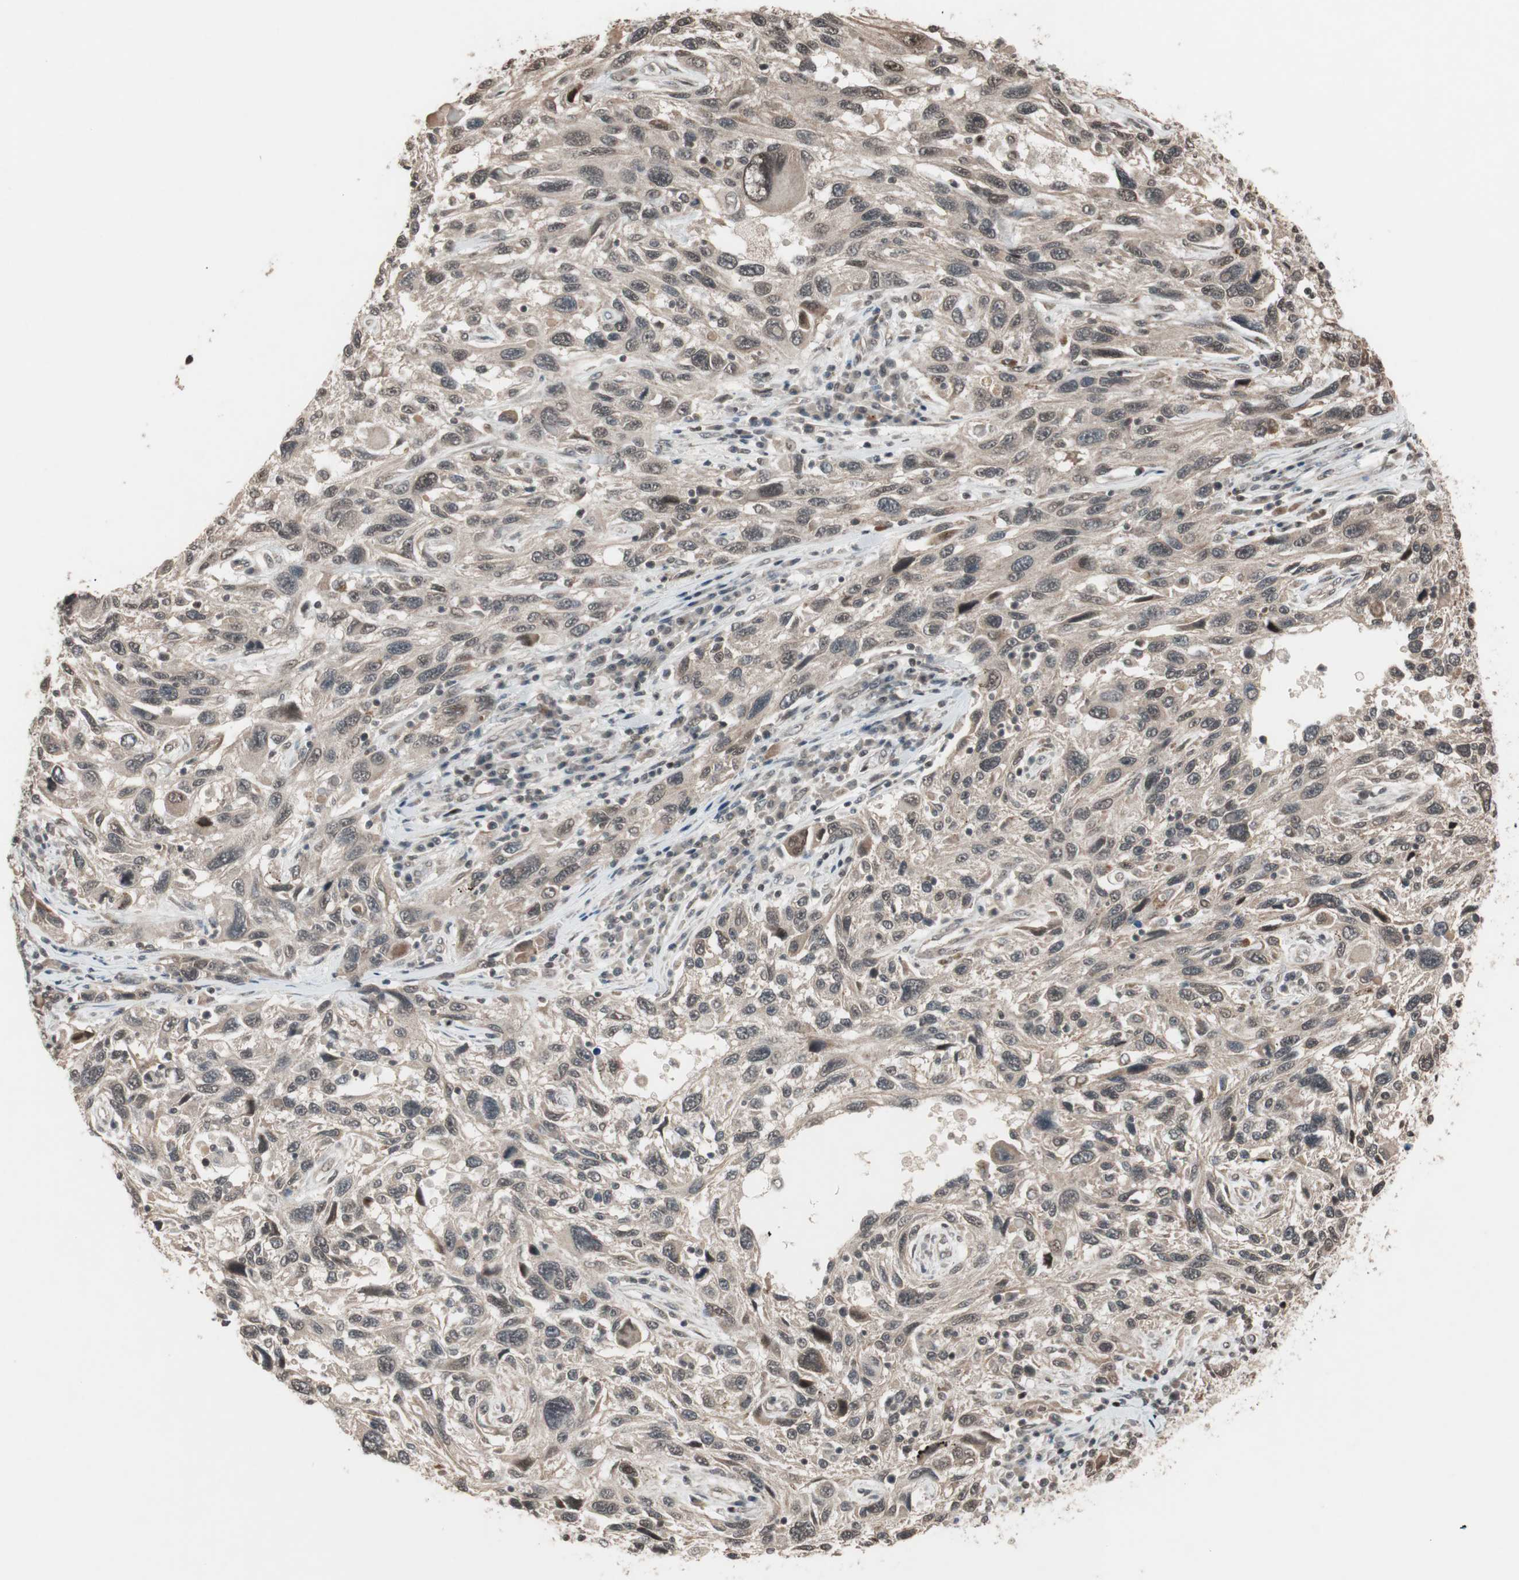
{"staining": {"intensity": "weak", "quantity": "<25%", "location": "cytoplasmic/membranous"}, "tissue": "melanoma", "cell_type": "Tumor cells", "image_type": "cancer", "snomed": [{"axis": "morphology", "description": "Malignant melanoma, NOS"}, {"axis": "topography", "description": "Skin"}], "caption": "There is no significant positivity in tumor cells of malignant melanoma.", "gene": "DRAP1", "patient": {"sex": "male", "age": 53}}